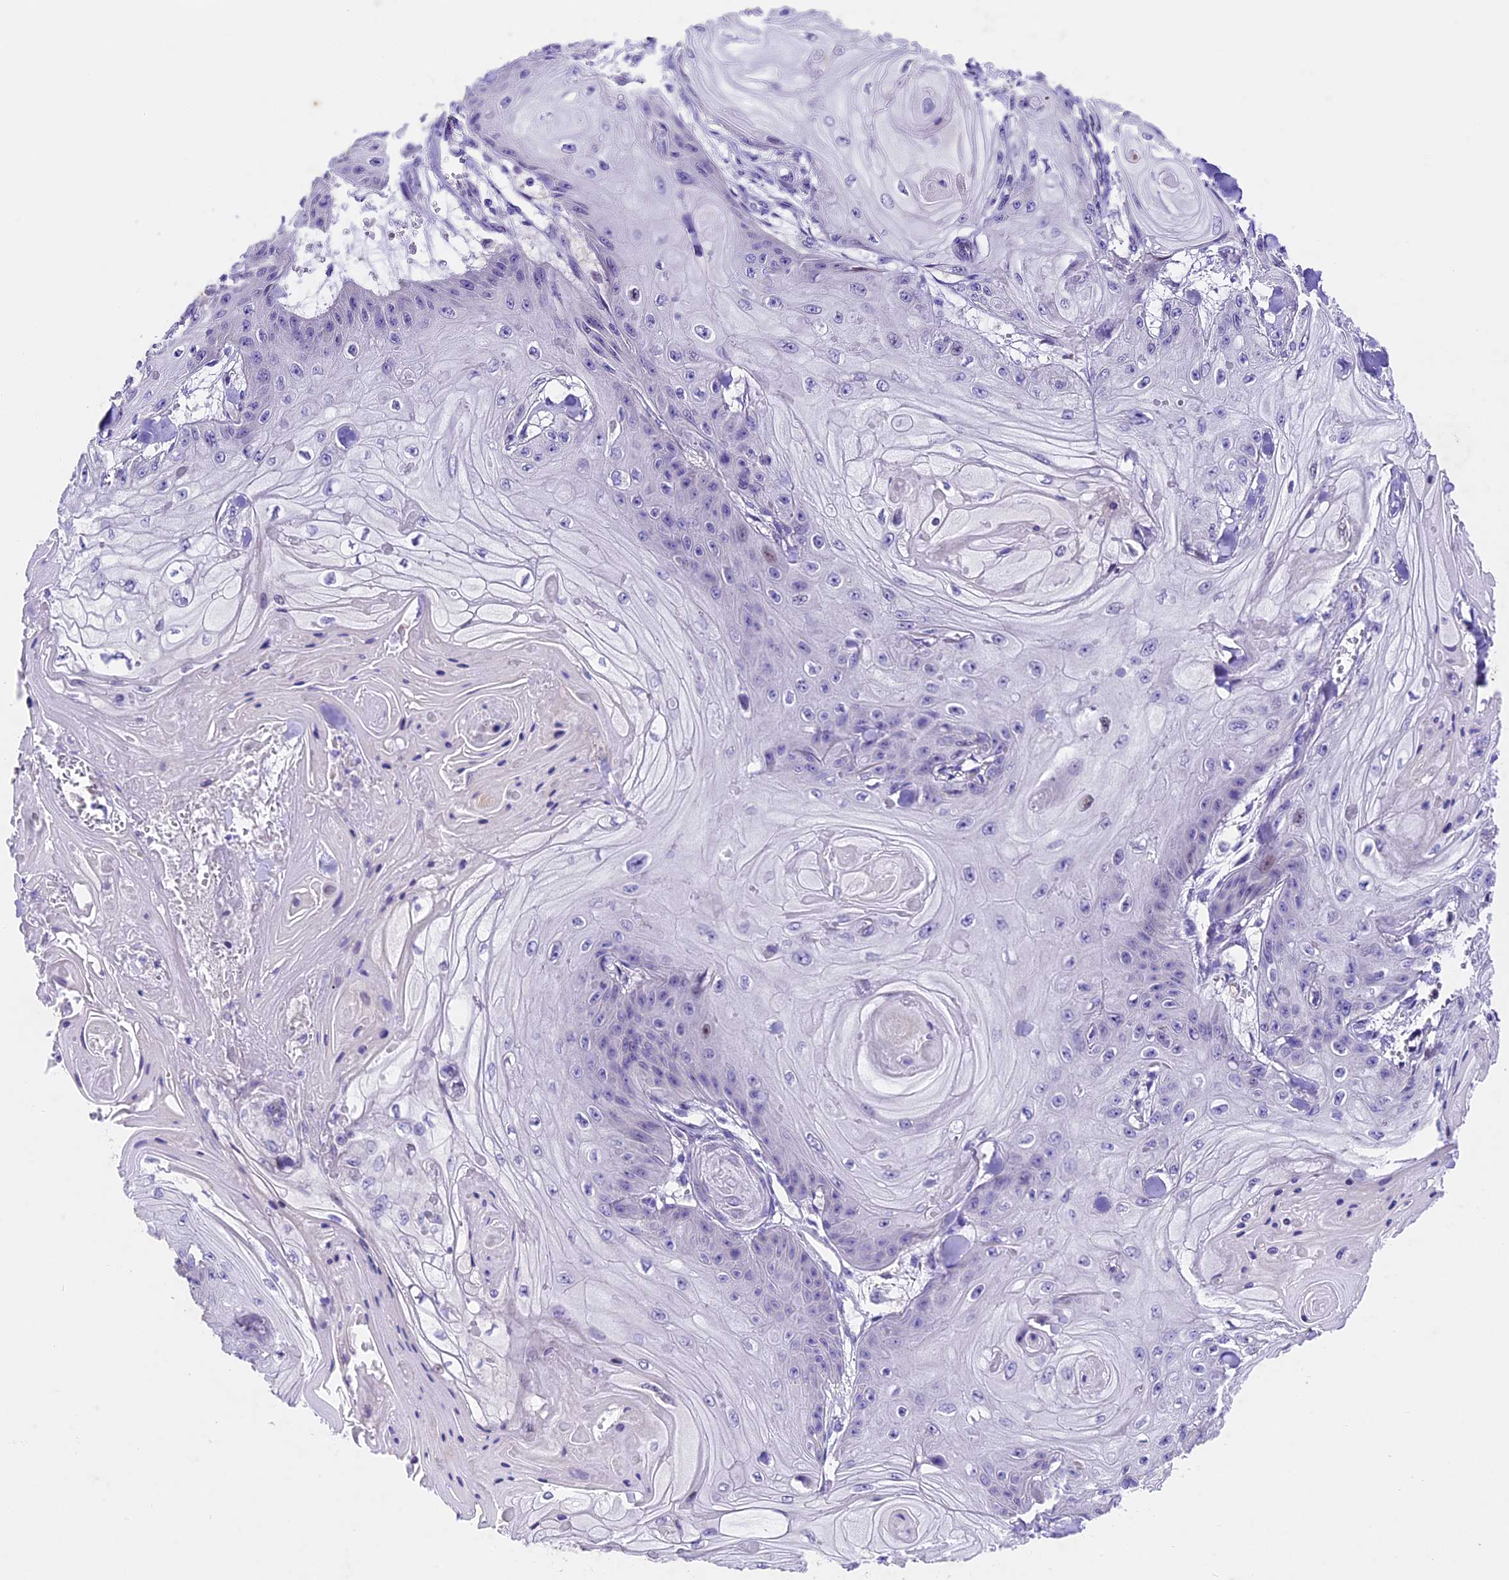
{"staining": {"intensity": "negative", "quantity": "none", "location": "none"}, "tissue": "skin cancer", "cell_type": "Tumor cells", "image_type": "cancer", "snomed": [{"axis": "morphology", "description": "Squamous cell carcinoma, NOS"}, {"axis": "topography", "description": "Skin"}], "caption": "Immunohistochemistry (IHC) histopathology image of neoplastic tissue: skin cancer (squamous cell carcinoma) stained with DAB demonstrates no significant protein positivity in tumor cells. The staining was performed using DAB to visualize the protein expression in brown, while the nuclei were stained in blue with hematoxylin (Magnification: 20x).", "gene": "IFT140", "patient": {"sex": "male", "age": 74}}